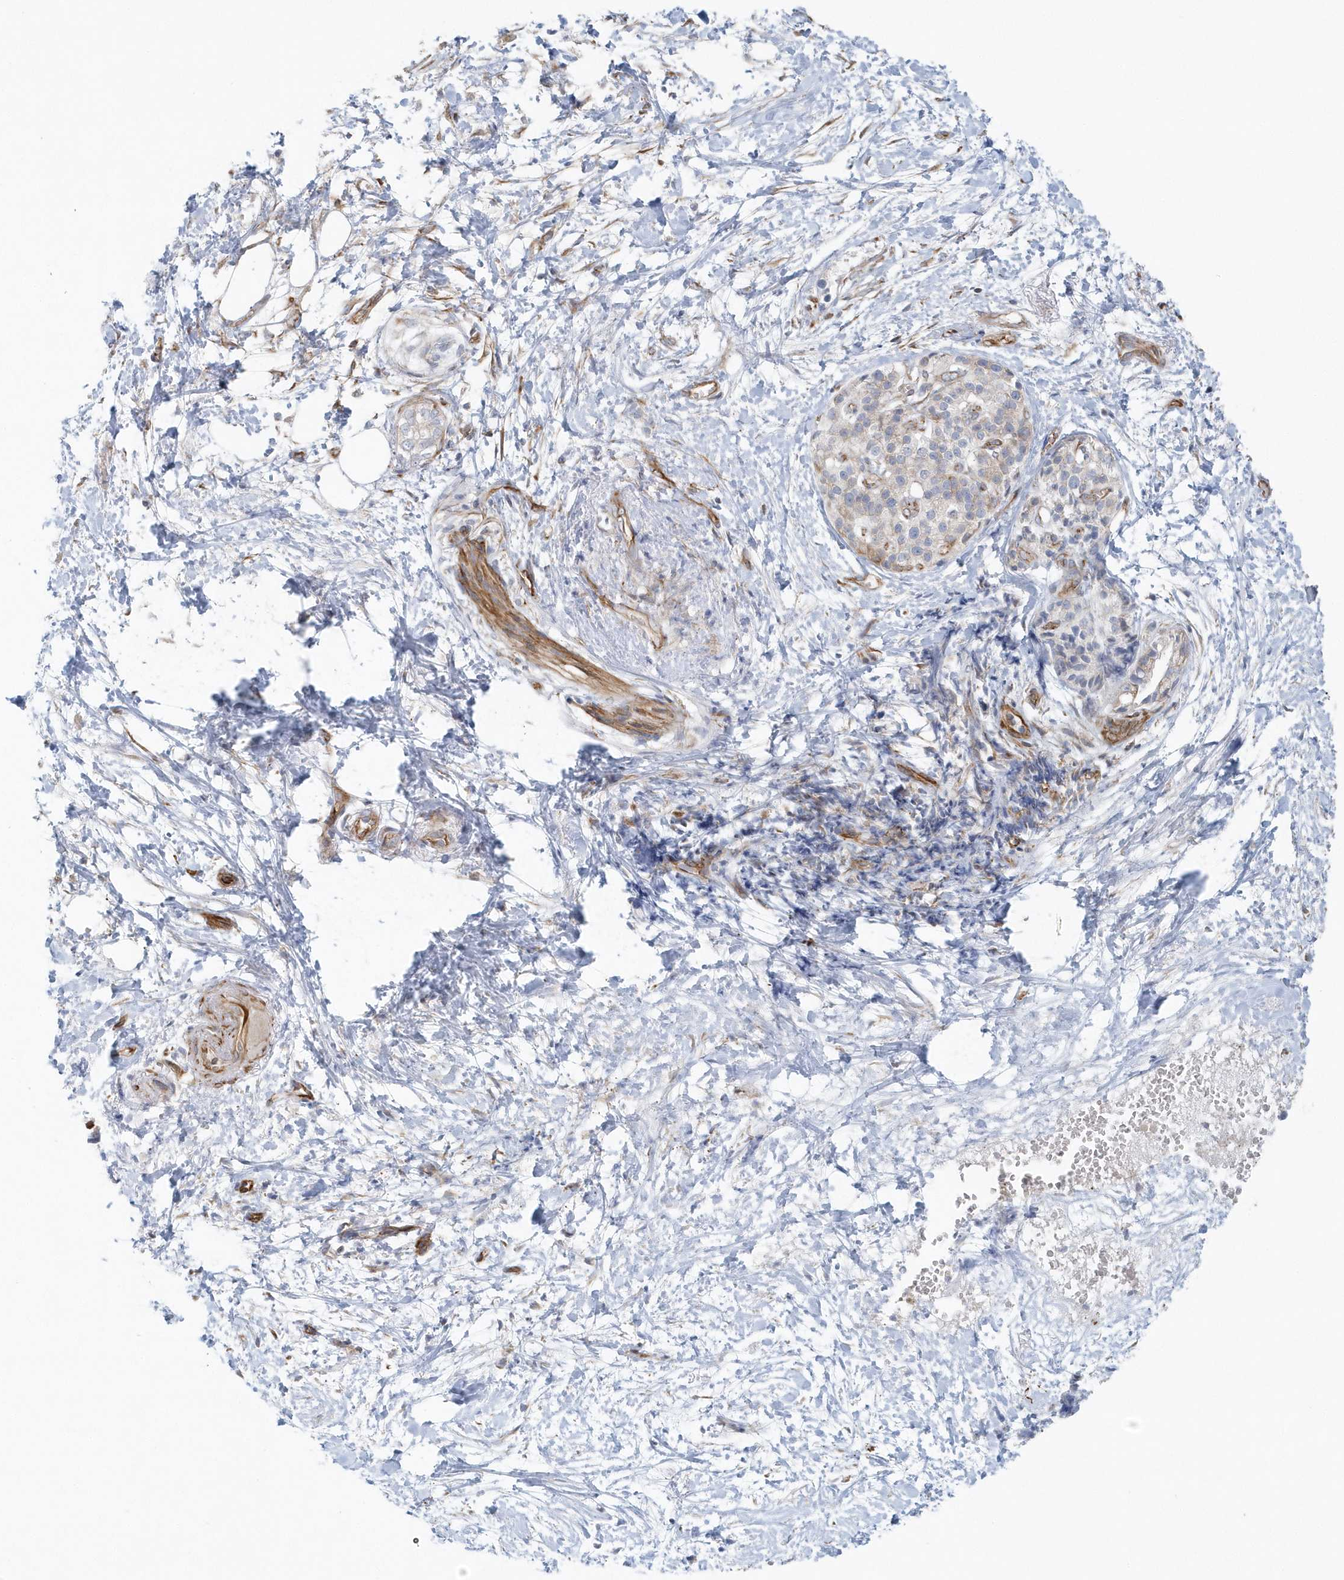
{"staining": {"intensity": "weak", "quantity": "<25%", "location": "cytoplasmic/membranous"}, "tissue": "pancreatic cancer", "cell_type": "Tumor cells", "image_type": "cancer", "snomed": [{"axis": "morphology", "description": "Adenocarcinoma, NOS"}, {"axis": "topography", "description": "Pancreas"}], "caption": "An immunohistochemistry (IHC) histopathology image of pancreatic cancer is shown. There is no staining in tumor cells of pancreatic cancer. (DAB (3,3'-diaminobenzidine) immunohistochemistry, high magnification).", "gene": "GPR152", "patient": {"sex": "male", "age": 68}}